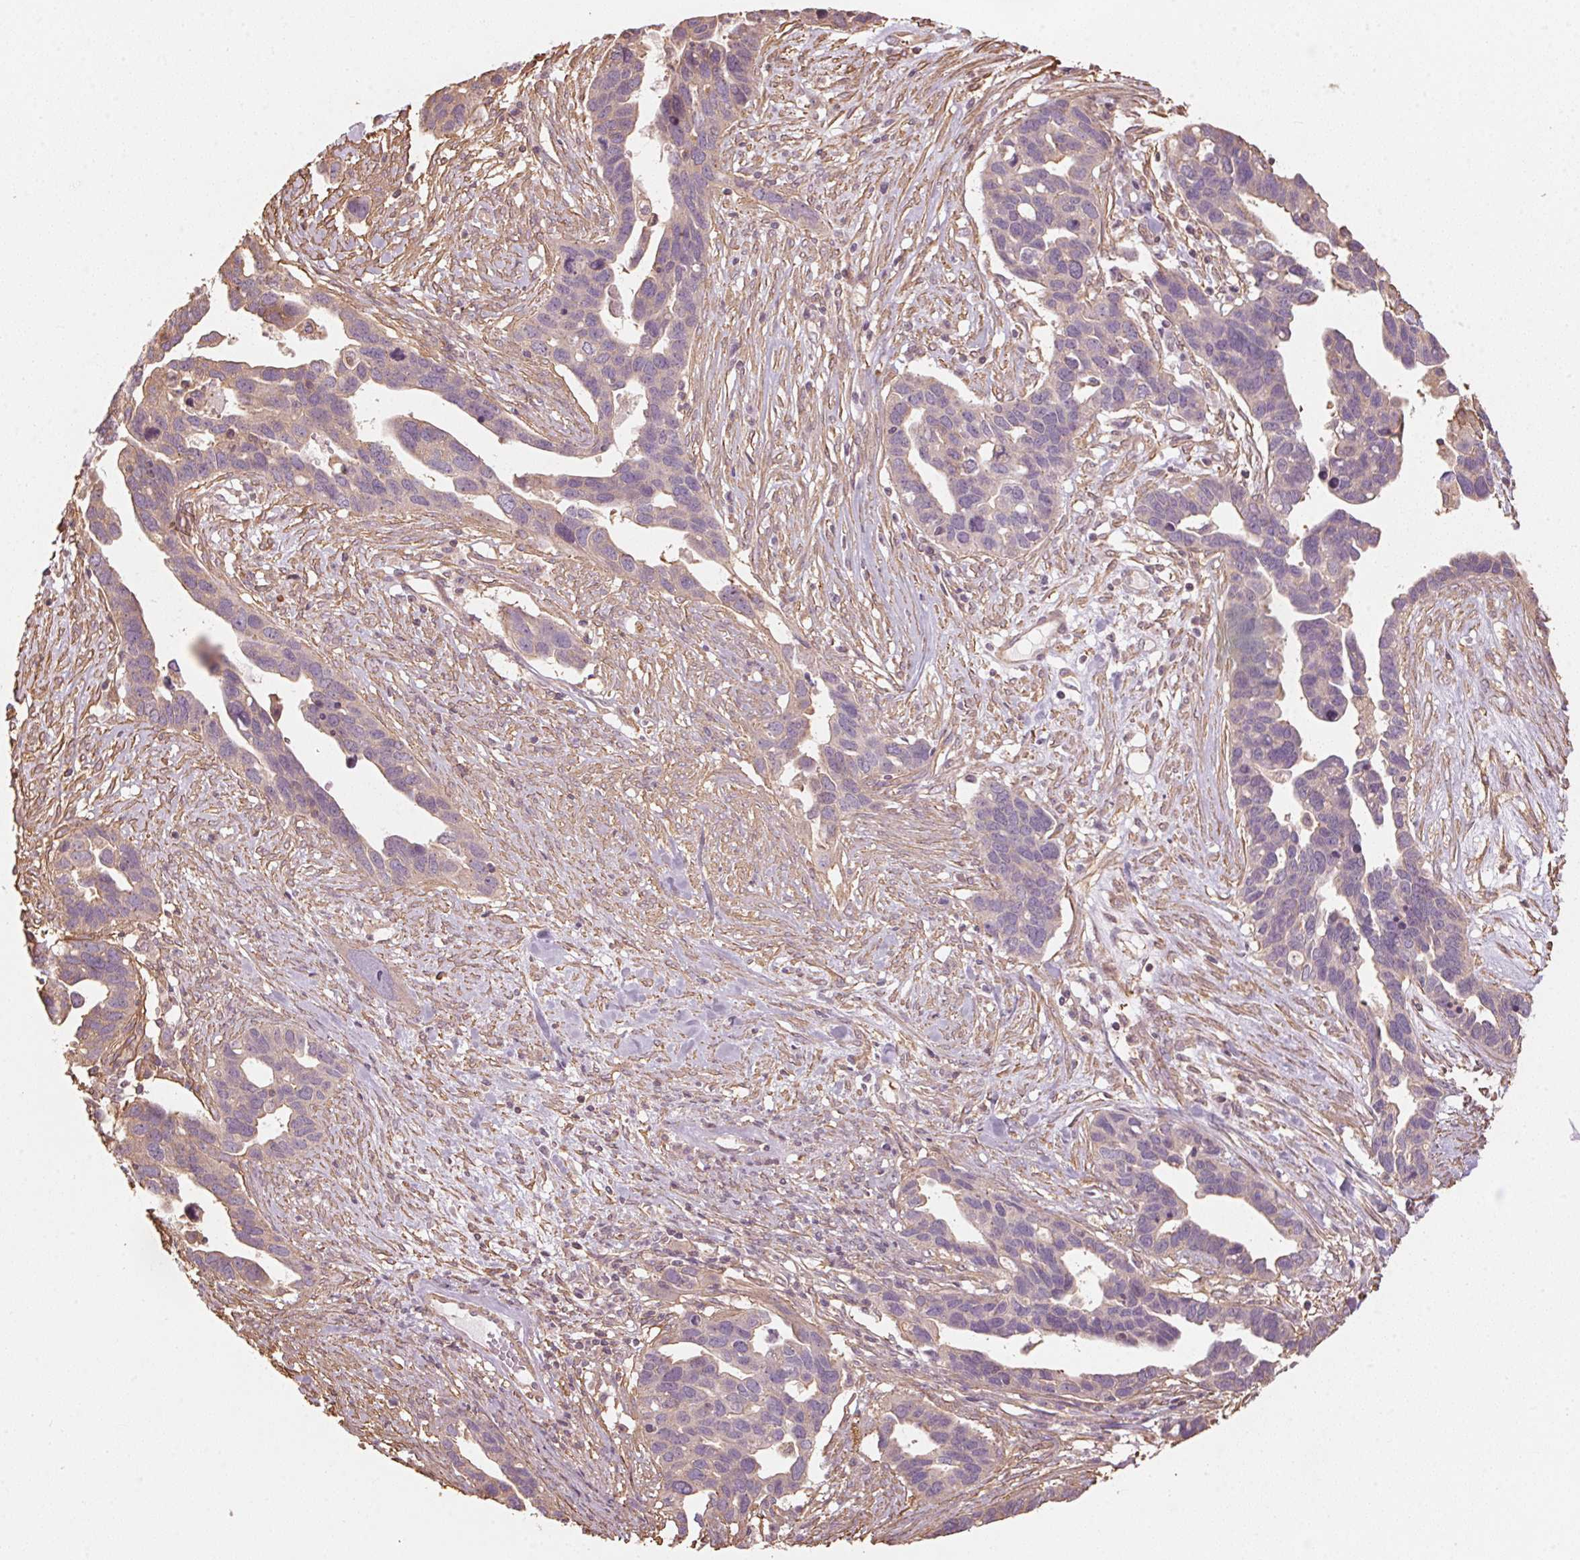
{"staining": {"intensity": "weak", "quantity": "<25%", "location": "cytoplasmic/membranous"}, "tissue": "ovarian cancer", "cell_type": "Tumor cells", "image_type": "cancer", "snomed": [{"axis": "morphology", "description": "Cystadenocarcinoma, serous, NOS"}, {"axis": "topography", "description": "Ovary"}], "caption": "Tumor cells show no significant protein positivity in ovarian cancer.", "gene": "QDPR", "patient": {"sex": "female", "age": 54}}